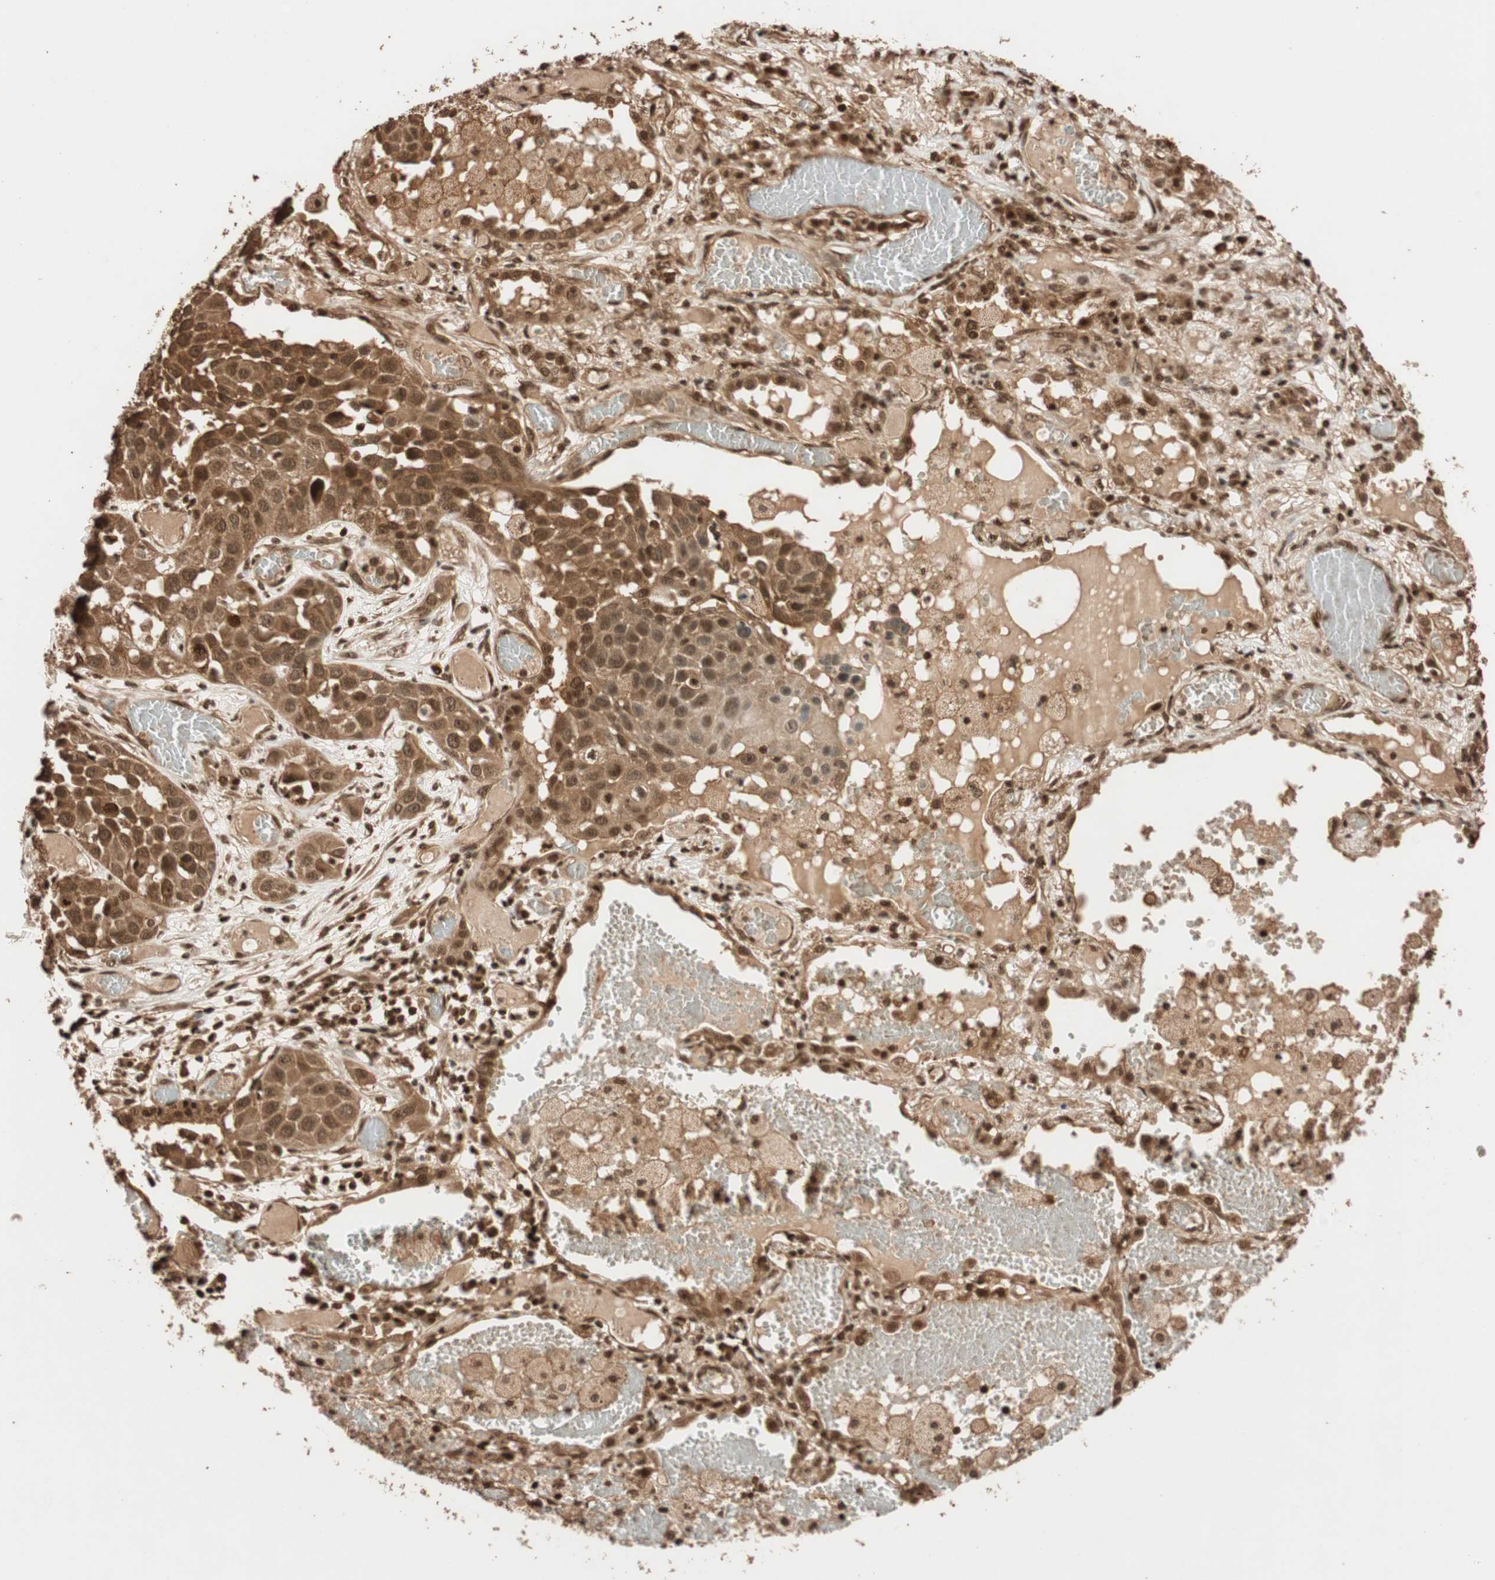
{"staining": {"intensity": "moderate", "quantity": ">75%", "location": "cytoplasmic/membranous,nuclear"}, "tissue": "lung cancer", "cell_type": "Tumor cells", "image_type": "cancer", "snomed": [{"axis": "morphology", "description": "Squamous cell carcinoma, NOS"}, {"axis": "topography", "description": "Lung"}], "caption": "Immunohistochemical staining of human lung cancer (squamous cell carcinoma) demonstrates medium levels of moderate cytoplasmic/membranous and nuclear protein positivity in approximately >75% of tumor cells. The protein is shown in brown color, while the nuclei are stained blue.", "gene": "ALKBH5", "patient": {"sex": "male", "age": 71}}